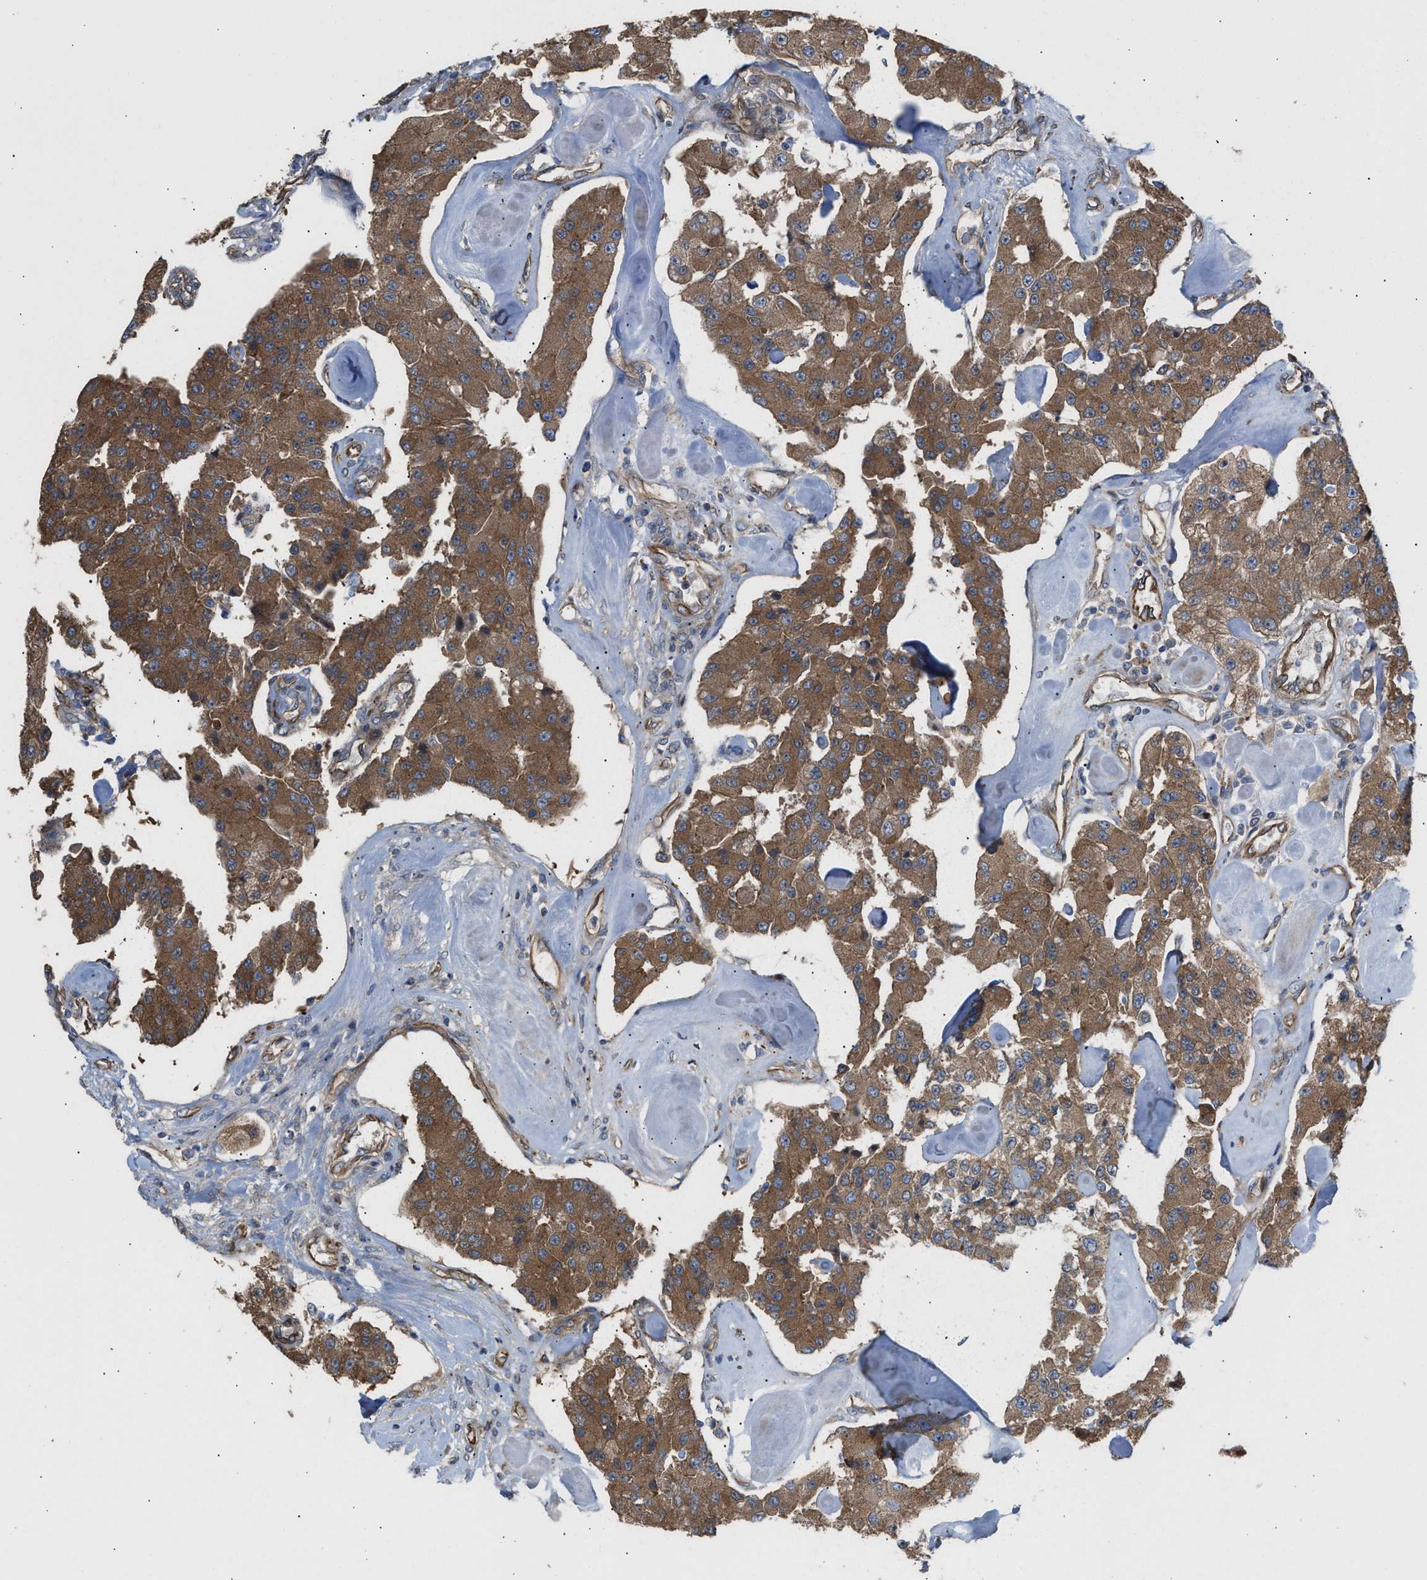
{"staining": {"intensity": "moderate", "quantity": ">75%", "location": "cytoplasmic/membranous"}, "tissue": "carcinoid", "cell_type": "Tumor cells", "image_type": "cancer", "snomed": [{"axis": "morphology", "description": "Carcinoid, malignant, NOS"}, {"axis": "topography", "description": "Pancreas"}], "caption": "IHC of carcinoid shows medium levels of moderate cytoplasmic/membranous expression in approximately >75% of tumor cells.", "gene": "EPS15L1", "patient": {"sex": "male", "age": 41}}